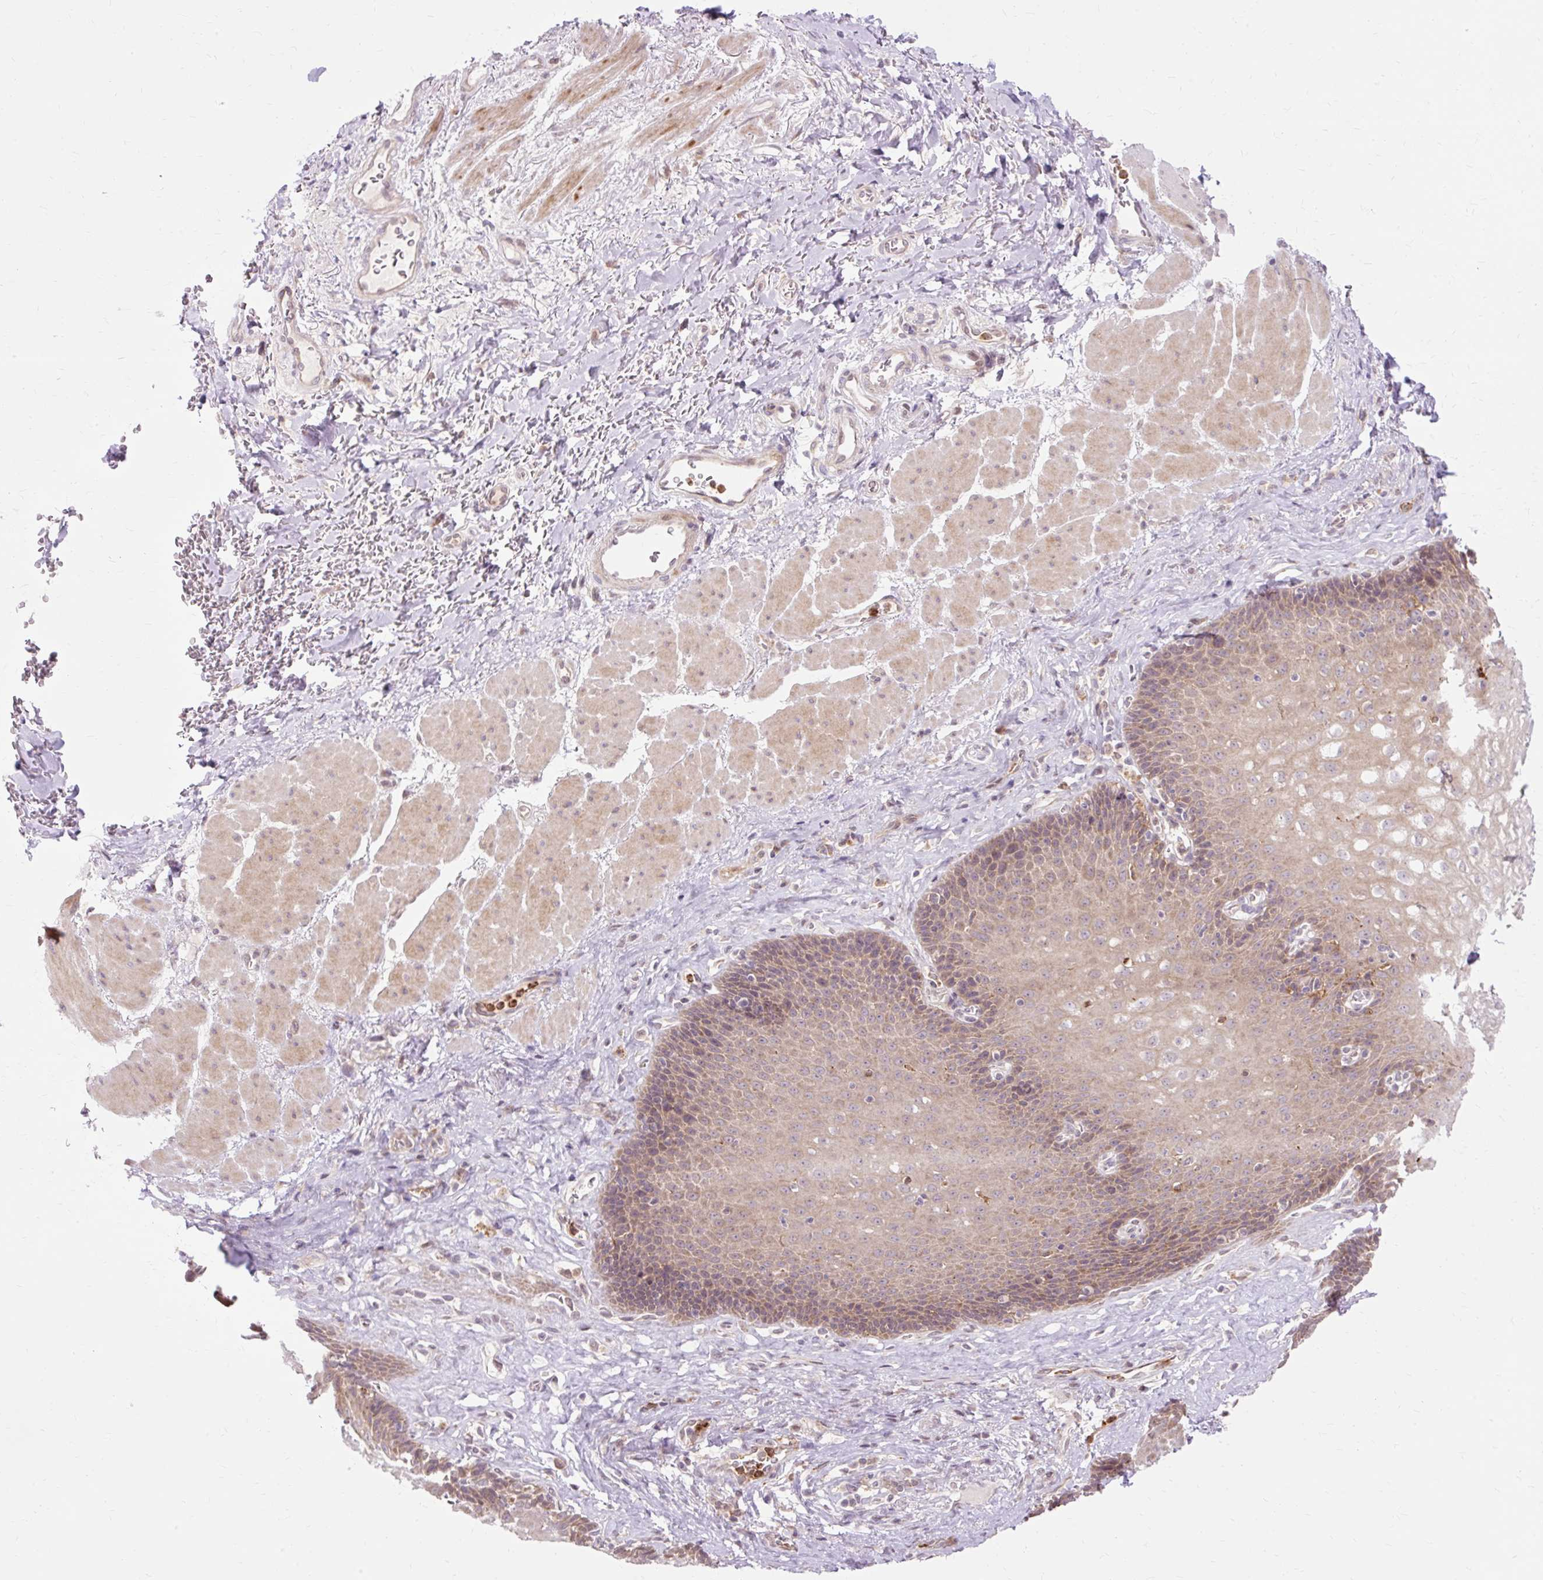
{"staining": {"intensity": "moderate", "quantity": "25%-75%", "location": "cytoplasmic/membranous"}, "tissue": "esophagus", "cell_type": "Squamous epithelial cells", "image_type": "normal", "snomed": [{"axis": "morphology", "description": "Normal tissue, NOS"}, {"axis": "topography", "description": "Esophagus"}], "caption": "Immunohistochemical staining of unremarkable esophagus displays 25%-75% levels of moderate cytoplasmic/membranous protein staining in about 25%-75% of squamous epithelial cells. Immunohistochemistry stains the protein of interest in brown and the nuclei are stained blue.", "gene": "GEMIN2", "patient": {"sex": "female", "age": 66}}